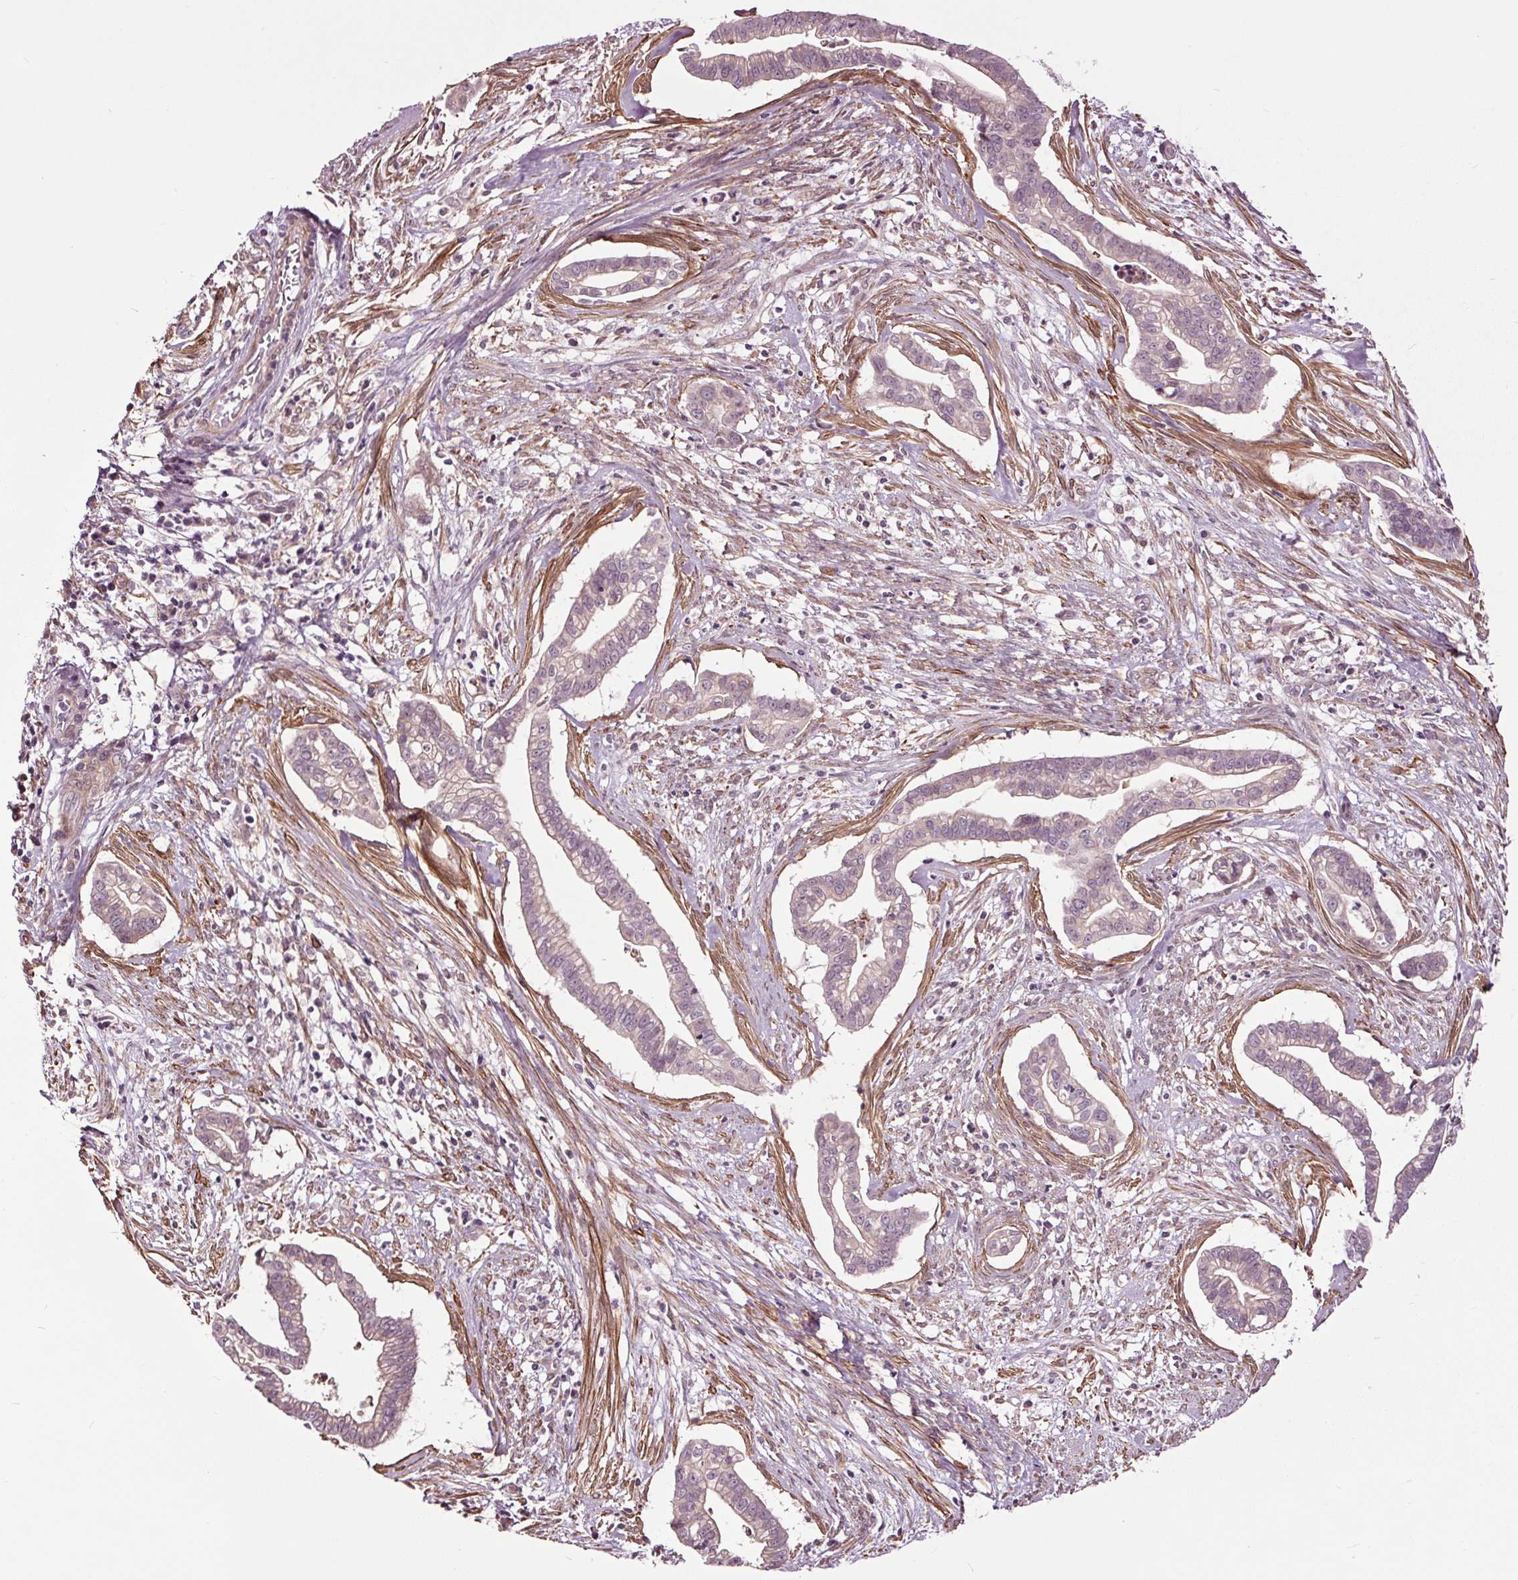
{"staining": {"intensity": "weak", "quantity": "<25%", "location": "cytoplasmic/membranous"}, "tissue": "cervical cancer", "cell_type": "Tumor cells", "image_type": "cancer", "snomed": [{"axis": "morphology", "description": "Adenocarcinoma, NOS"}, {"axis": "topography", "description": "Cervix"}], "caption": "This is a histopathology image of IHC staining of cervical cancer, which shows no expression in tumor cells.", "gene": "HAUS5", "patient": {"sex": "female", "age": 62}}